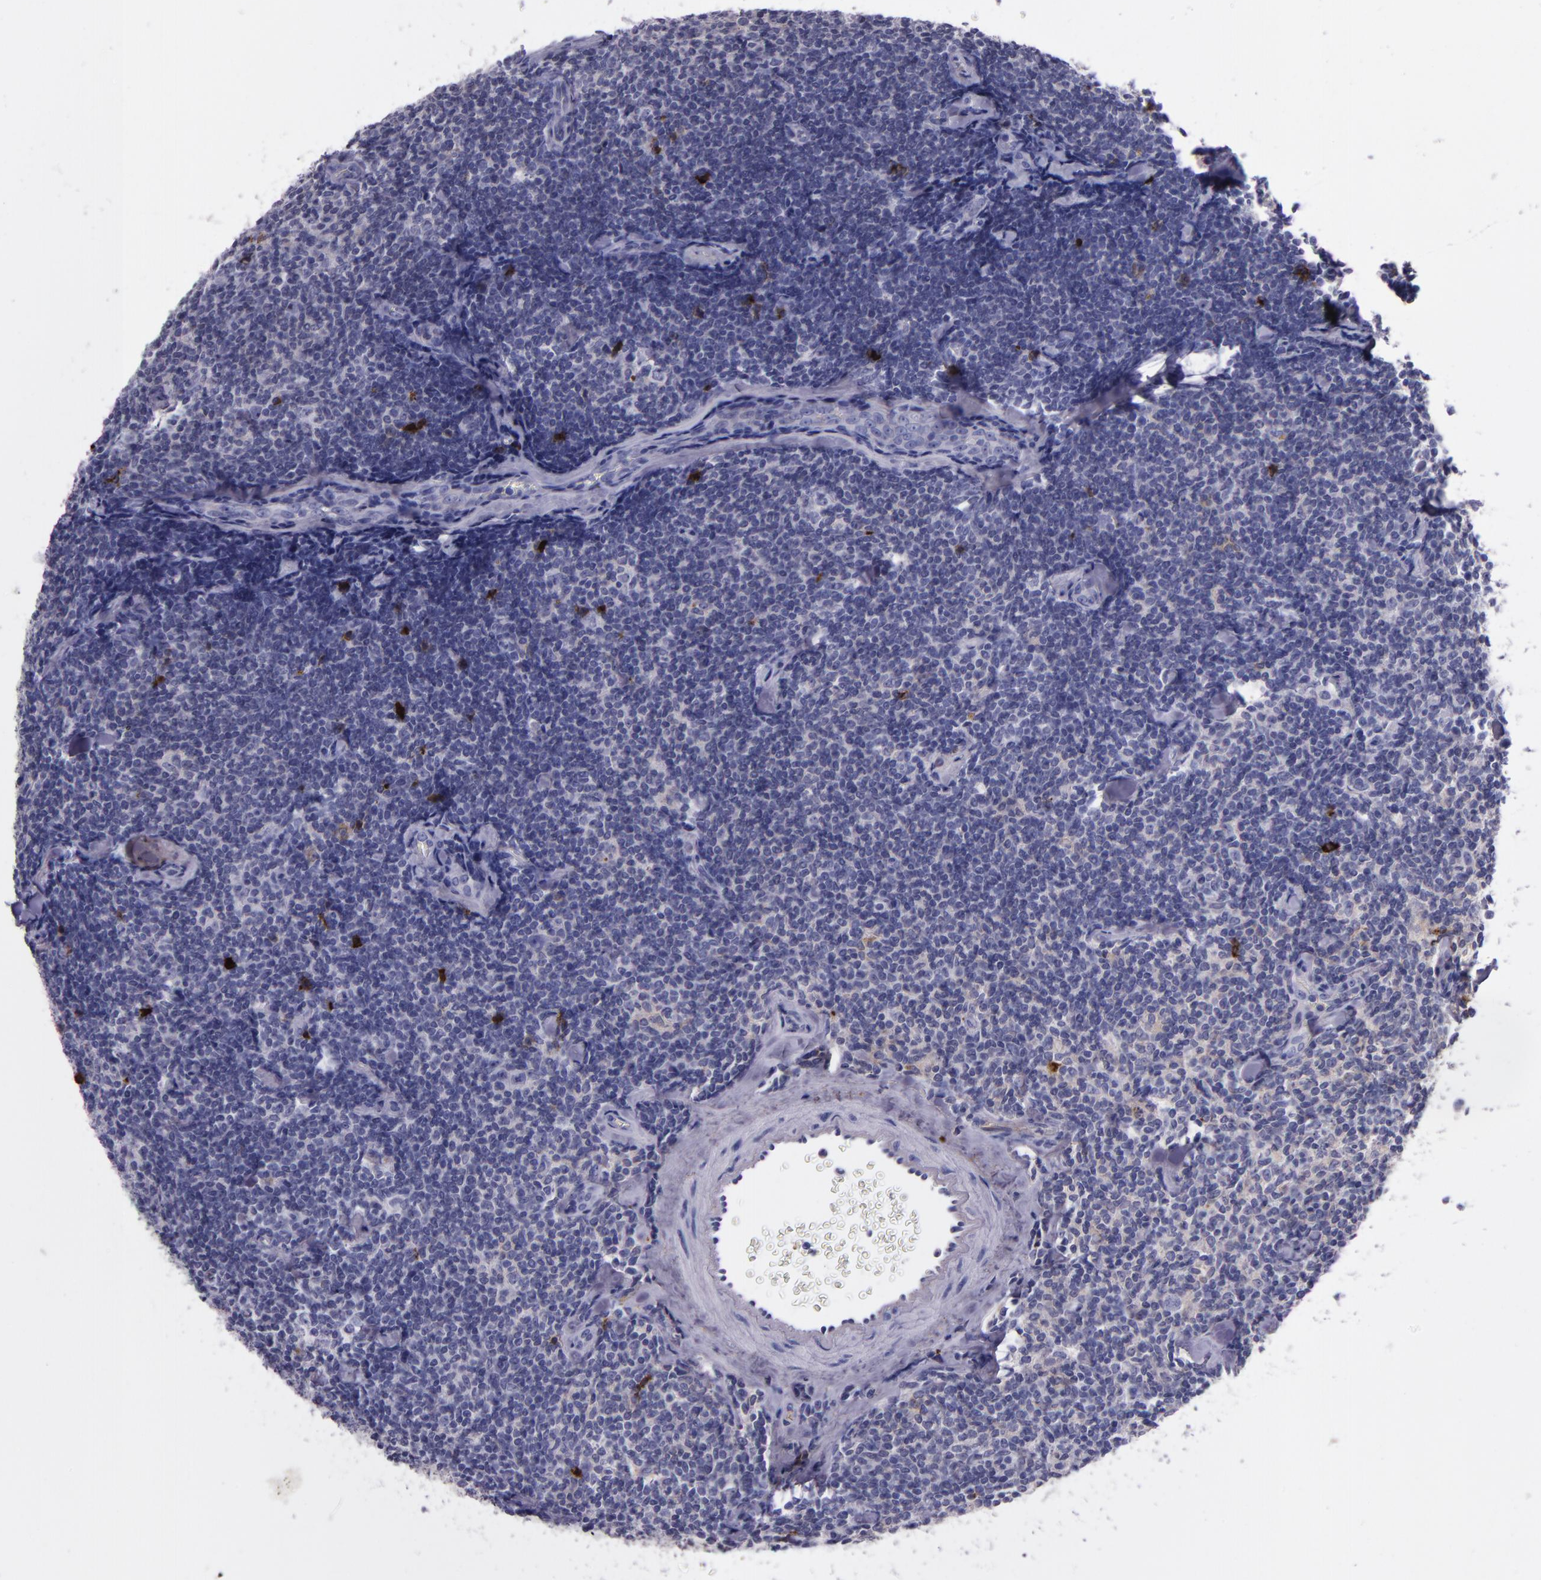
{"staining": {"intensity": "strong", "quantity": "<25%", "location": "cytoplasmic/membranous"}, "tissue": "lymphoma", "cell_type": "Tumor cells", "image_type": "cancer", "snomed": [{"axis": "morphology", "description": "Malignant lymphoma, non-Hodgkin's type, Low grade"}, {"axis": "topography", "description": "Lymph node"}], "caption": "Immunohistochemistry histopathology image of human malignant lymphoma, non-Hodgkin's type (low-grade) stained for a protein (brown), which demonstrates medium levels of strong cytoplasmic/membranous staining in about <25% of tumor cells.", "gene": "APOH", "patient": {"sex": "female", "age": 56}}